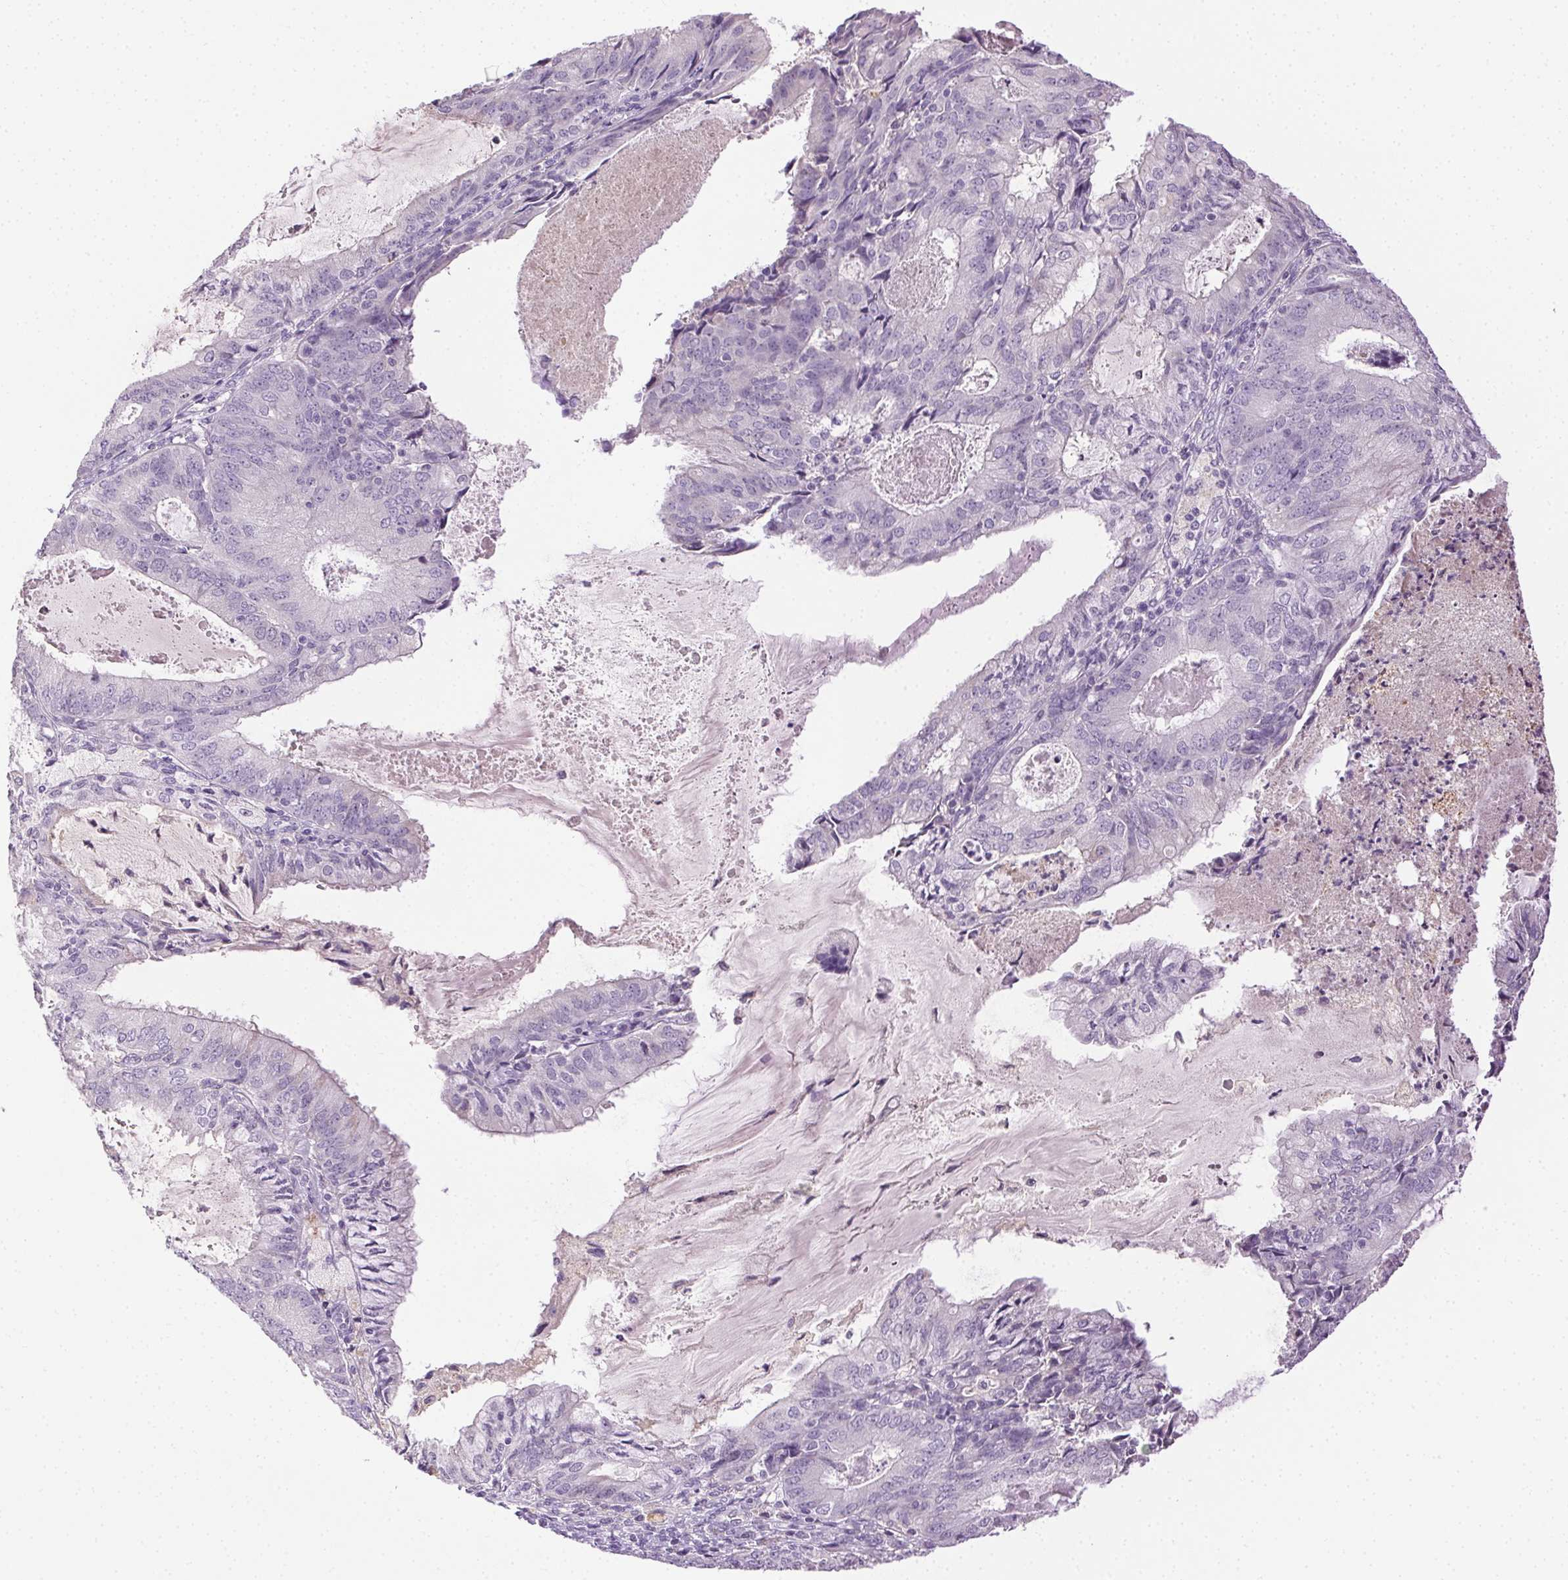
{"staining": {"intensity": "negative", "quantity": "none", "location": "none"}, "tissue": "endometrial cancer", "cell_type": "Tumor cells", "image_type": "cancer", "snomed": [{"axis": "morphology", "description": "Adenocarcinoma, NOS"}, {"axis": "topography", "description": "Endometrium"}], "caption": "The IHC image has no significant staining in tumor cells of endometrial cancer tissue.", "gene": "BPIFB2", "patient": {"sex": "female", "age": 57}}